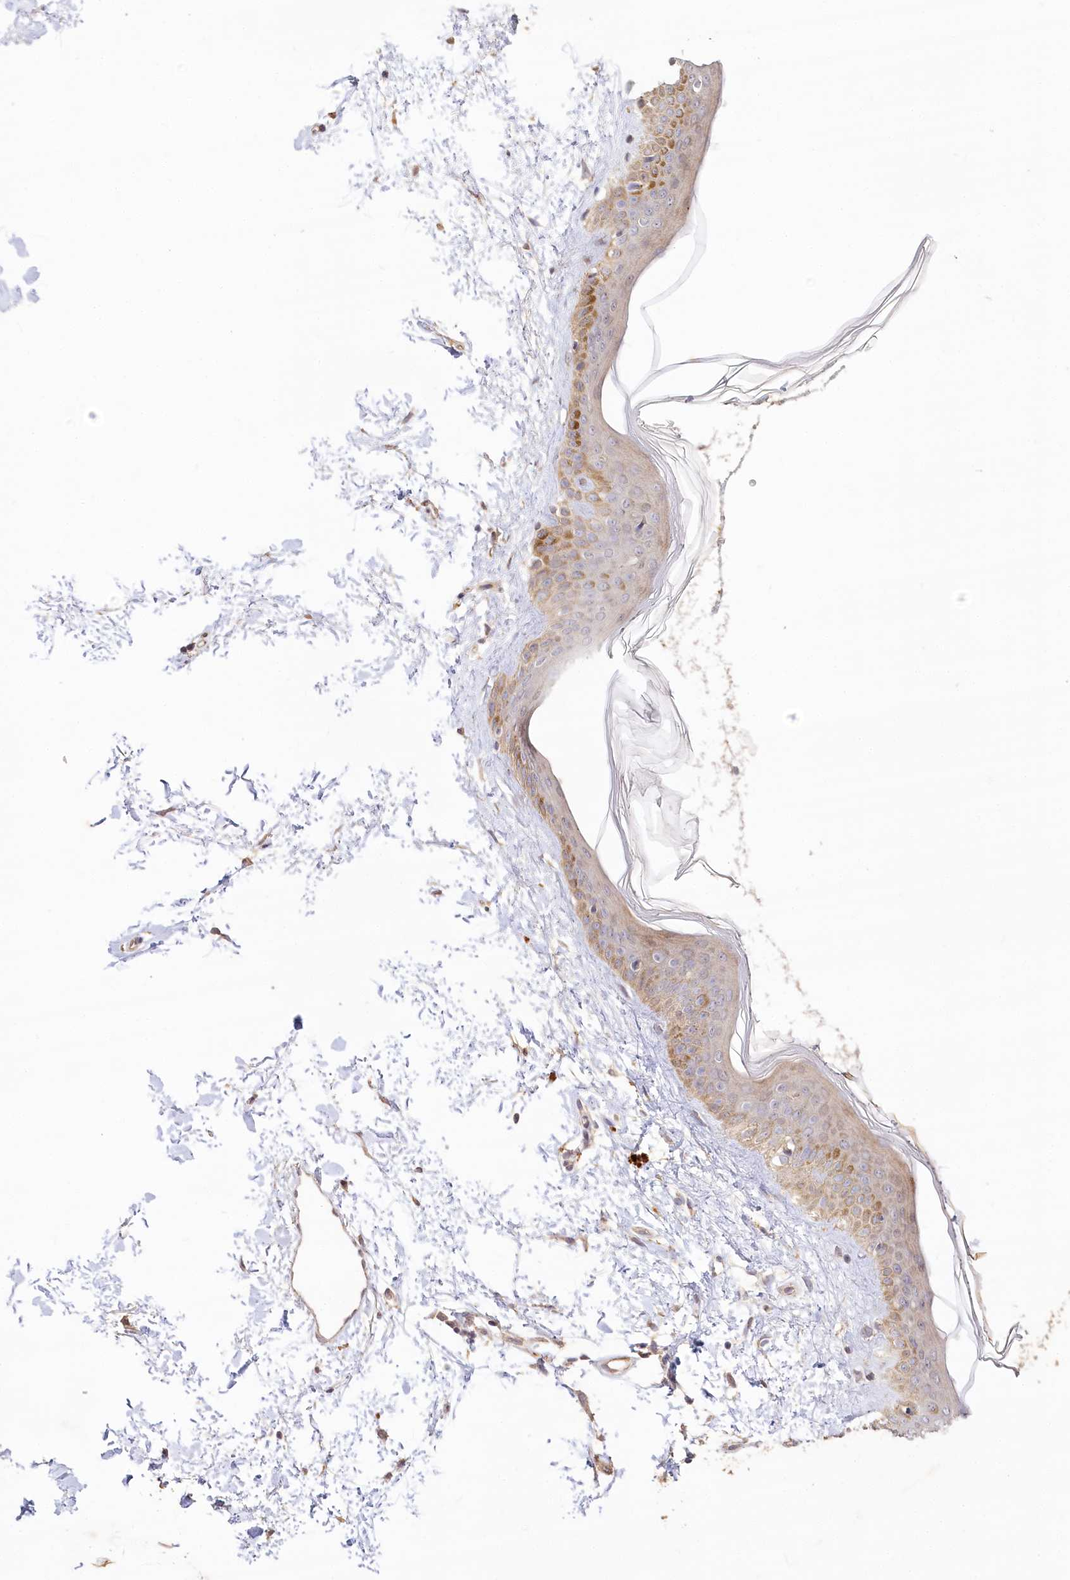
{"staining": {"intensity": "moderate", "quantity": ">75%", "location": "cytoplasmic/membranous"}, "tissue": "skin", "cell_type": "Fibroblasts", "image_type": "normal", "snomed": [{"axis": "morphology", "description": "Normal tissue, NOS"}, {"axis": "topography", "description": "Skin"}], "caption": "Unremarkable skin reveals moderate cytoplasmic/membranous expression in approximately >75% of fibroblasts, visualized by immunohistochemistry.", "gene": "IRAK1BP1", "patient": {"sex": "female", "age": 58}}